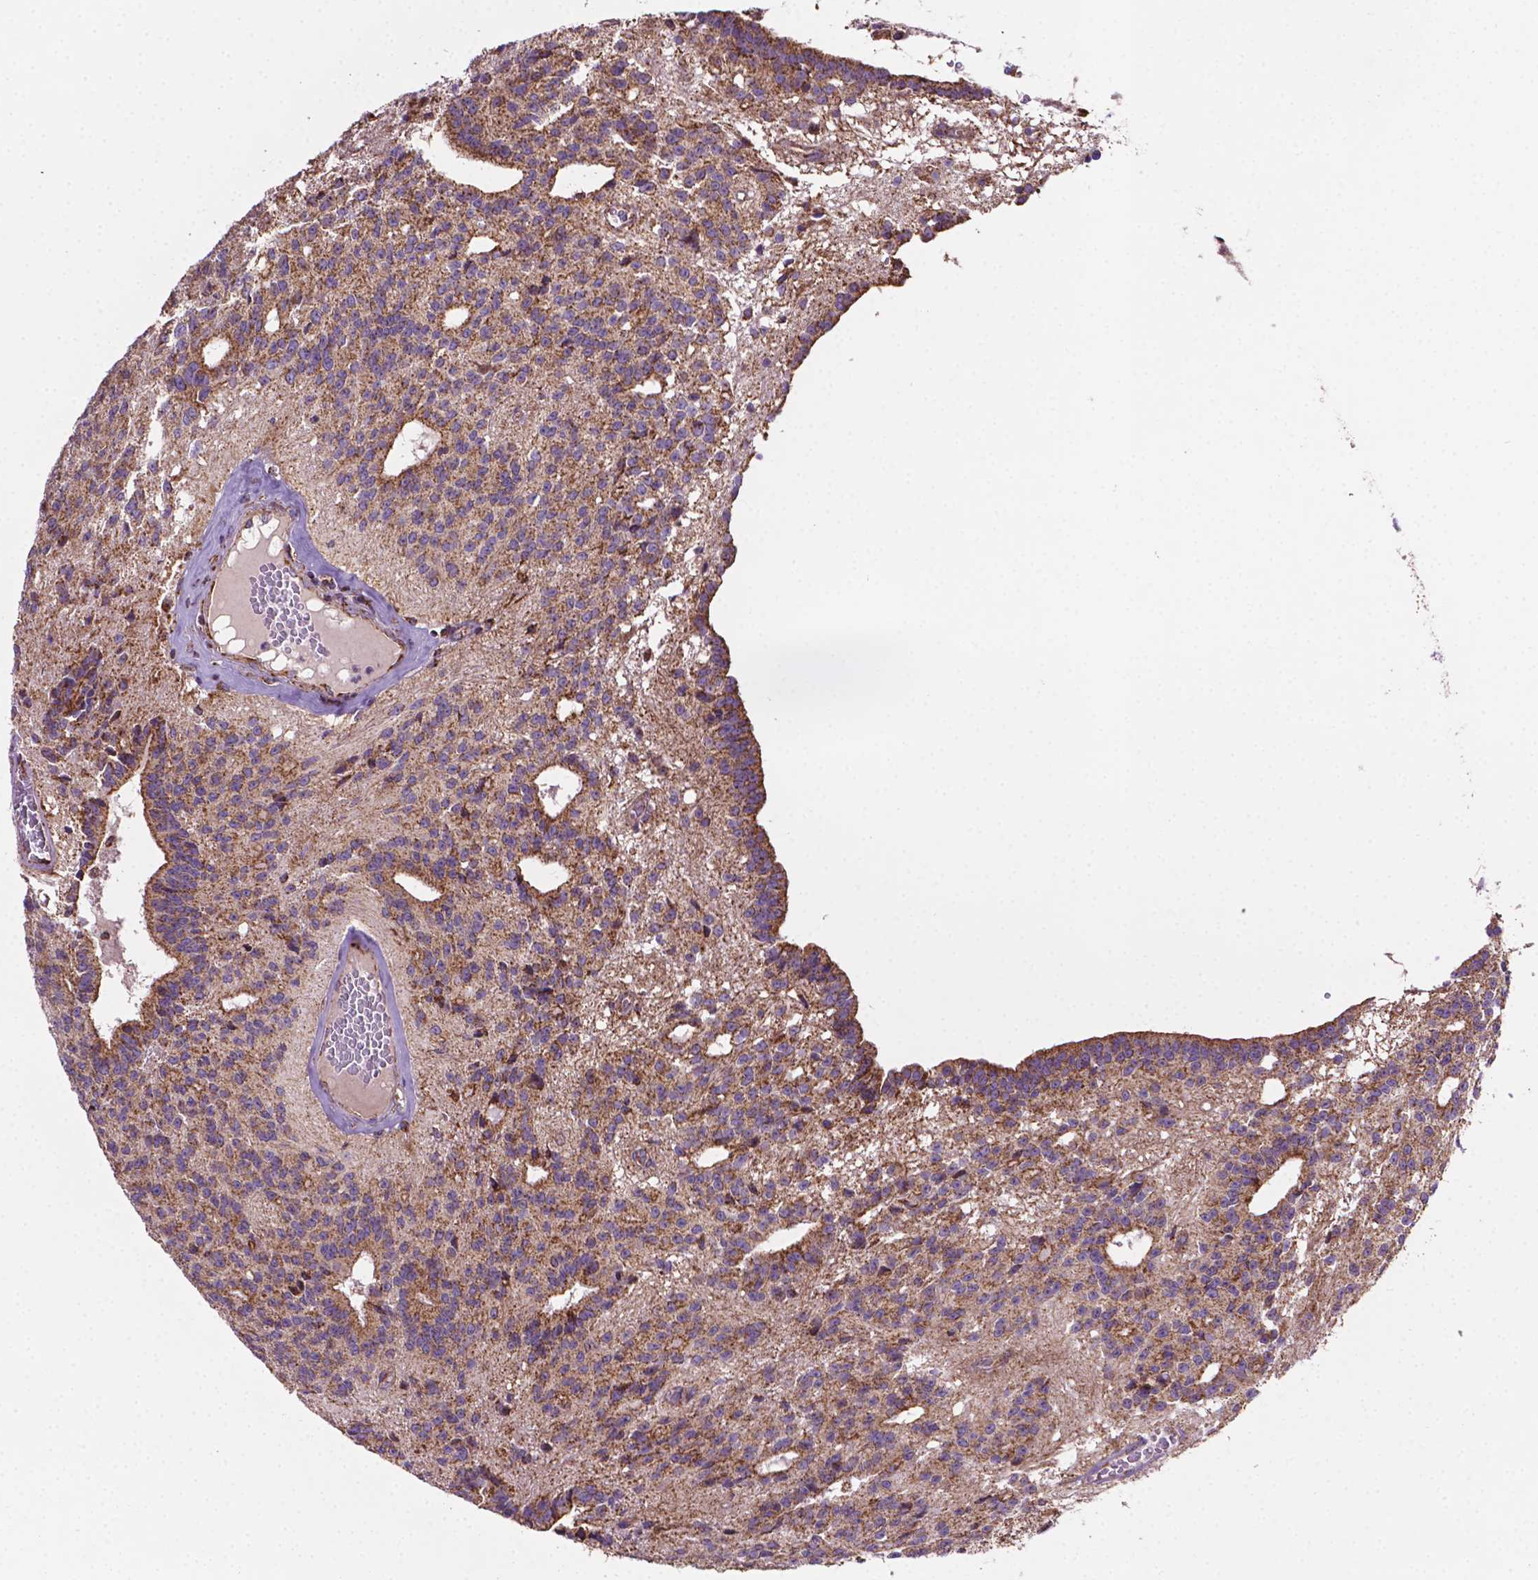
{"staining": {"intensity": "strong", "quantity": ">75%", "location": "cytoplasmic/membranous"}, "tissue": "glioma", "cell_type": "Tumor cells", "image_type": "cancer", "snomed": [{"axis": "morphology", "description": "Glioma, malignant, Low grade"}, {"axis": "topography", "description": "Brain"}], "caption": "Immunohistochemistry (IHC) staining of glioma, which shows high levels of strong cytoplasmic/membranous positivity in approximately >75% of tumor cells indicating strong cytoplasmic/membranous protein positivity. The staining was performed using DAB (3,3'-diaminobenzidine) (brown) for protein detection and nuclei were counterstained in hematoxylin (blue).", "gene": "ILVBL", "patient": {"sex": "male", "age": 31}}